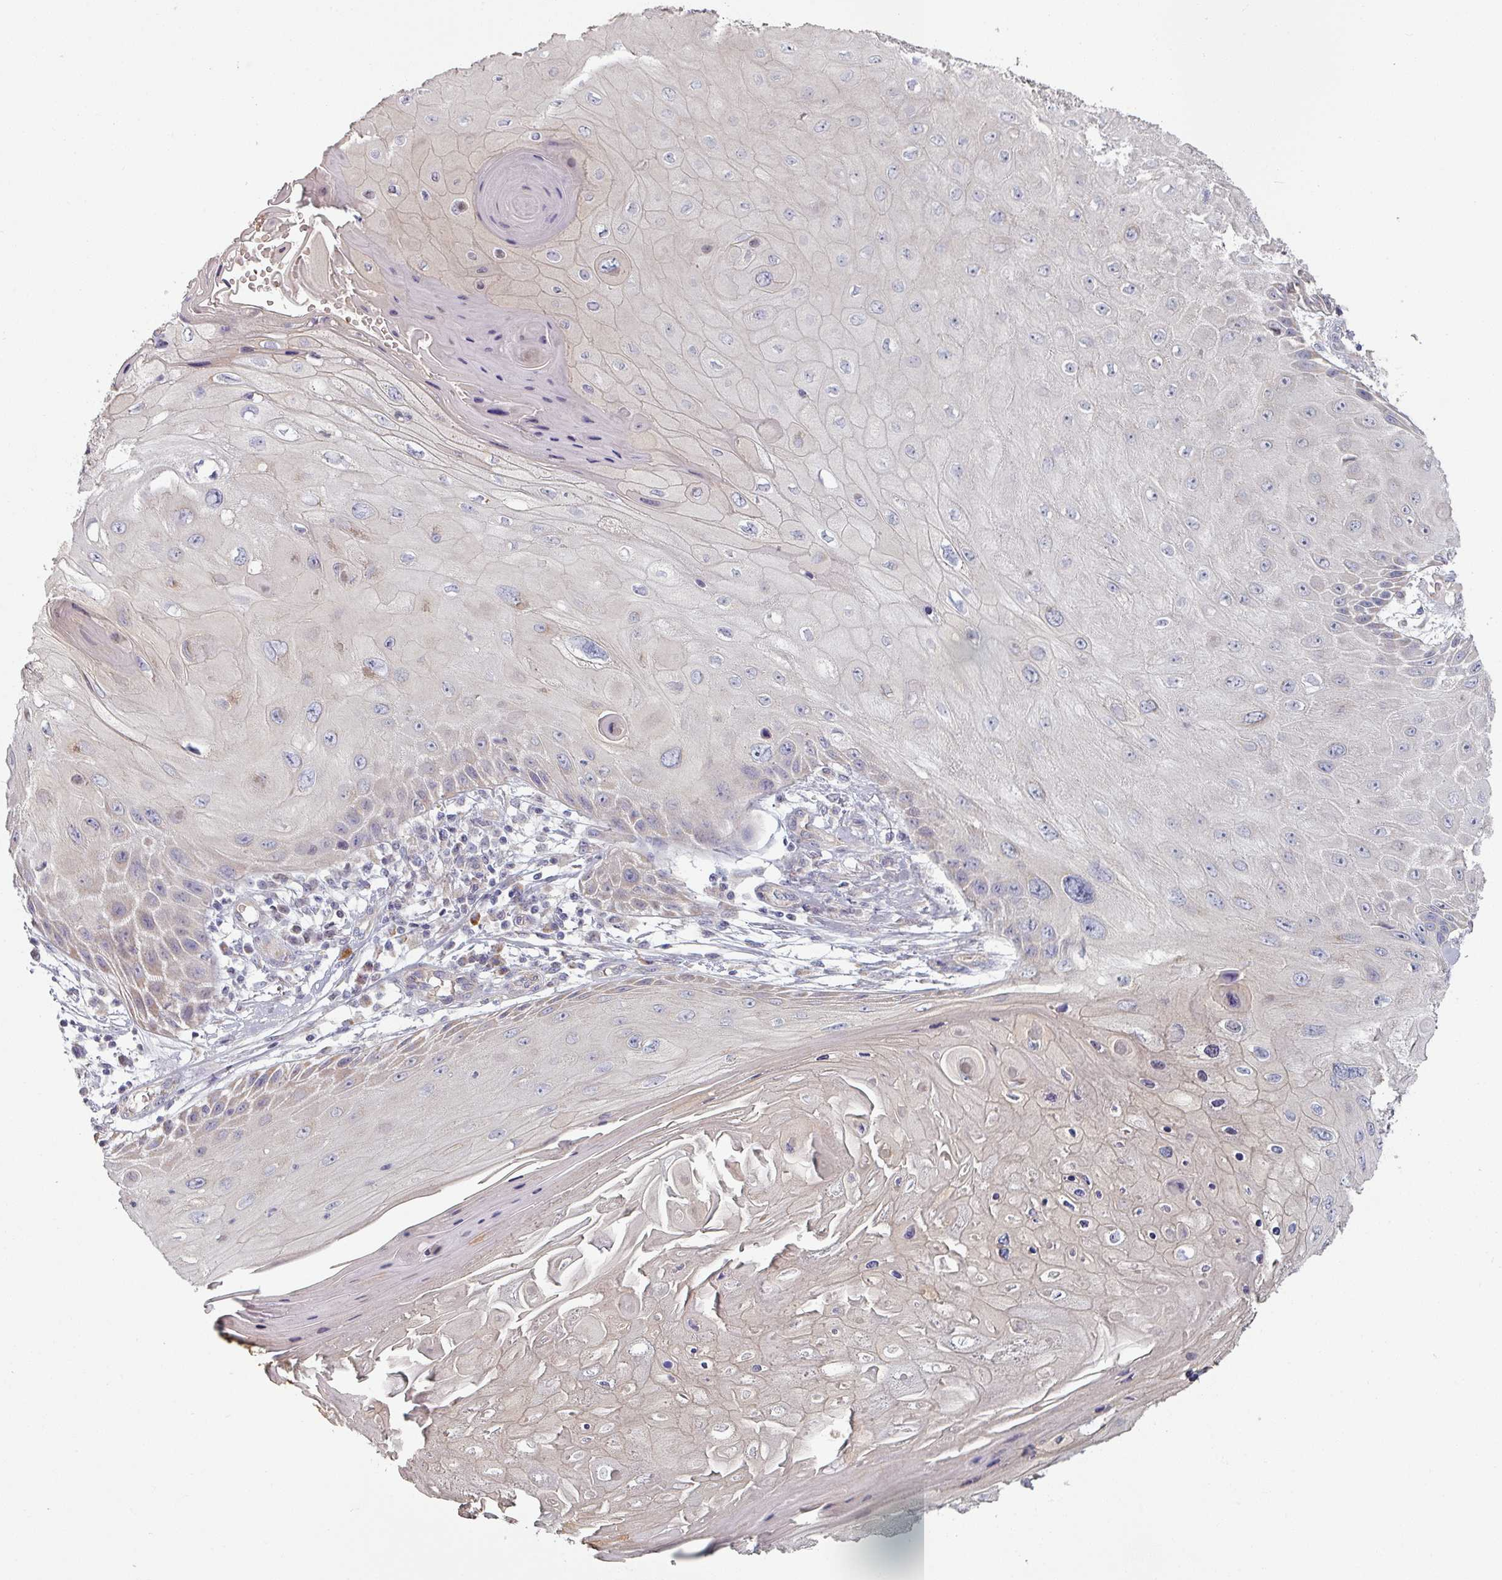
{"staining": {"intensity": "negative", "quantity": "none", "location": "none"}, "tissue": "skin cancer", "cell_type": "Tumor cells", "image_type": "cancer", "snomed": [{"axis": "morphology", "description": "Squamous cell carcinoma, NOS"}, {"axis": "topography", "description": "Skin"}, {"axis": "topography", "description": "Vulva"}], "caption": "This is a micrograph of IHC staining of skin cancer (squamous cell carcinoma), which shows no staining in tumor cells.", "gene": "PLEKHJ1", "patient": {"sex": "female", "age": 44}}